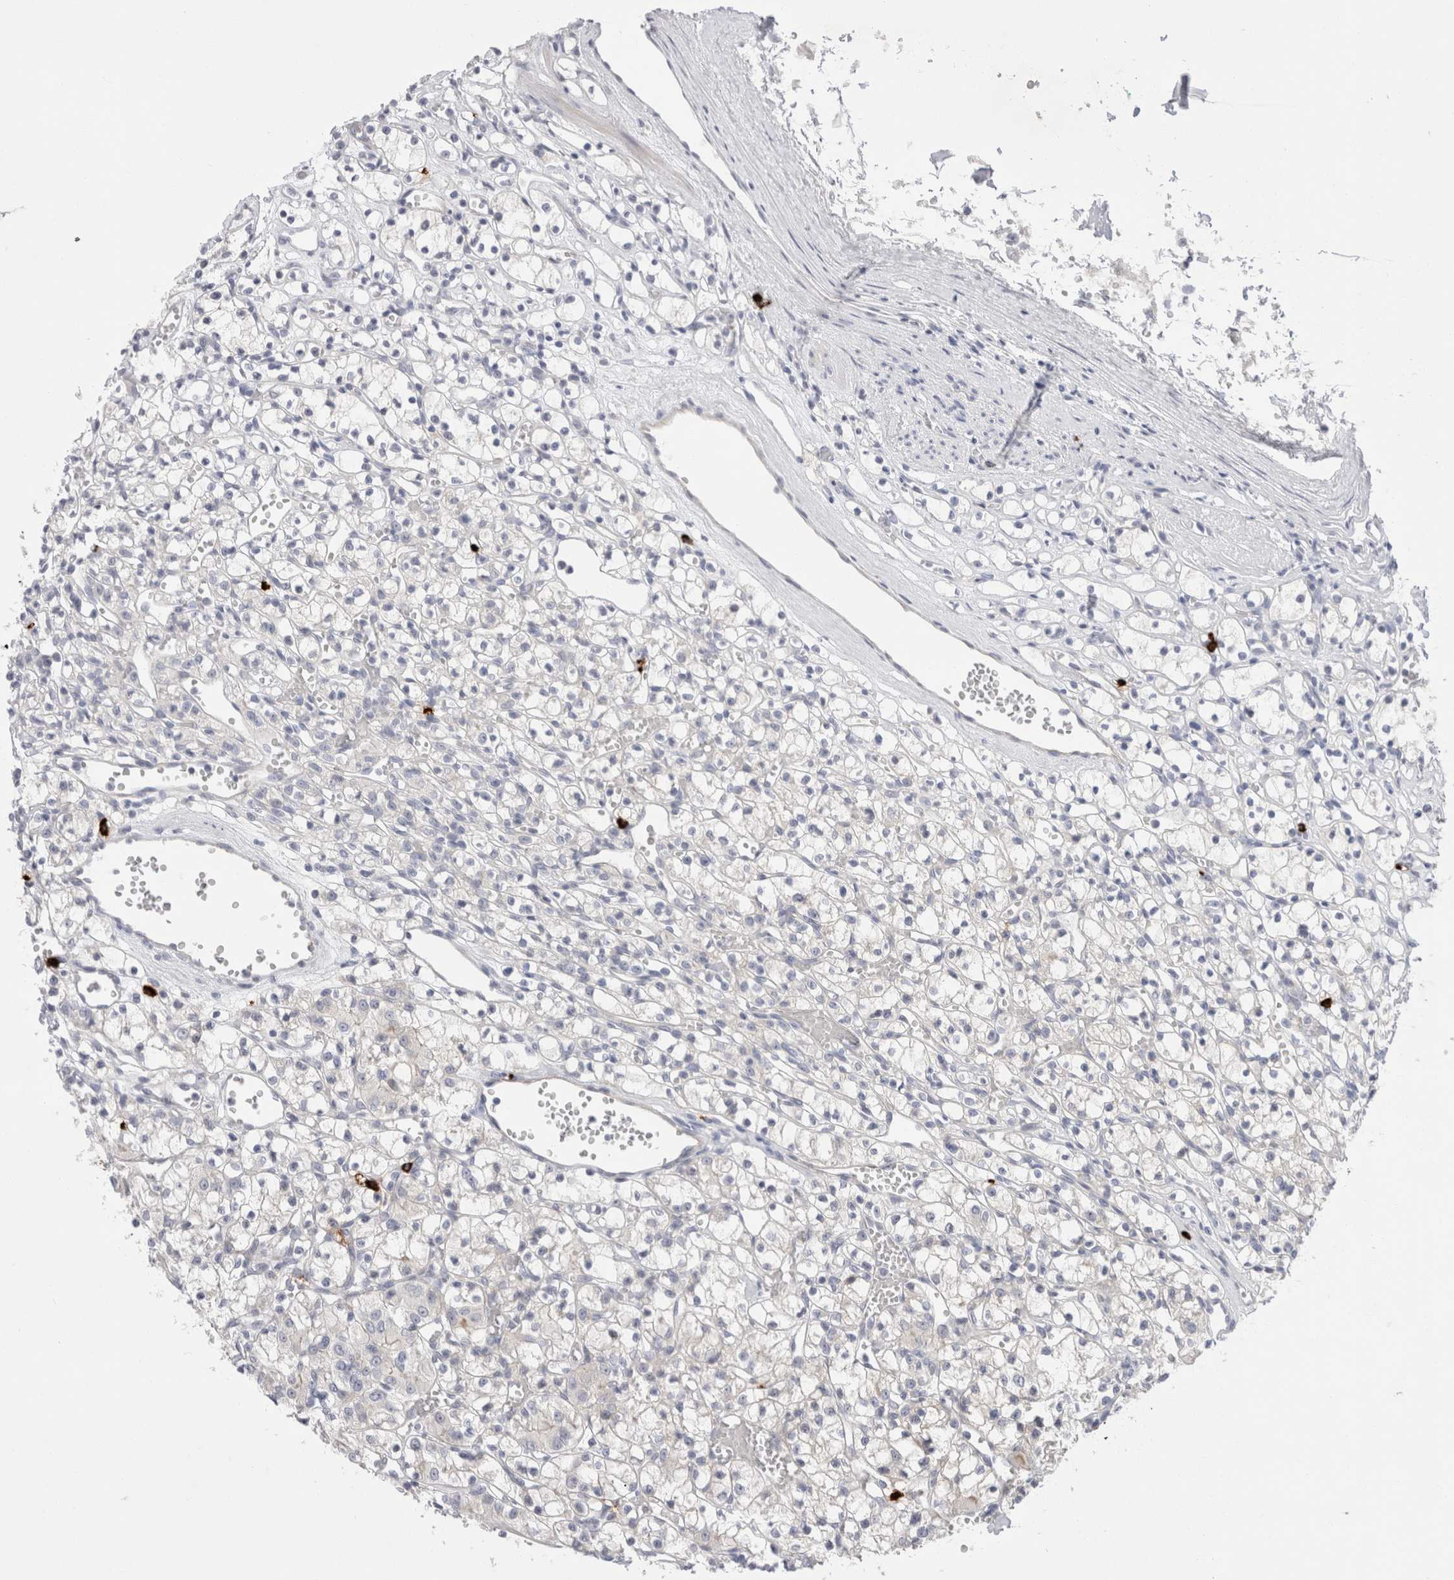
{"staining": {"intensity": "negative", "quantity": "none", "location": "none"}, "tissue": "renal cancer", "cell_type": "Tumor cells", "image_type": "cancer", "snomed": [{"axis": "morphology", "description": "Adenocarcinoma, NOS"}, {"axis": "topography", "description": "Kidney"}], "caption": "Immunohistochemistry (IHC) of renal cancer displays no positivity in tumor cells.", "gene": "SPINK2", "patient": {"sex": "female", "age": 59}}